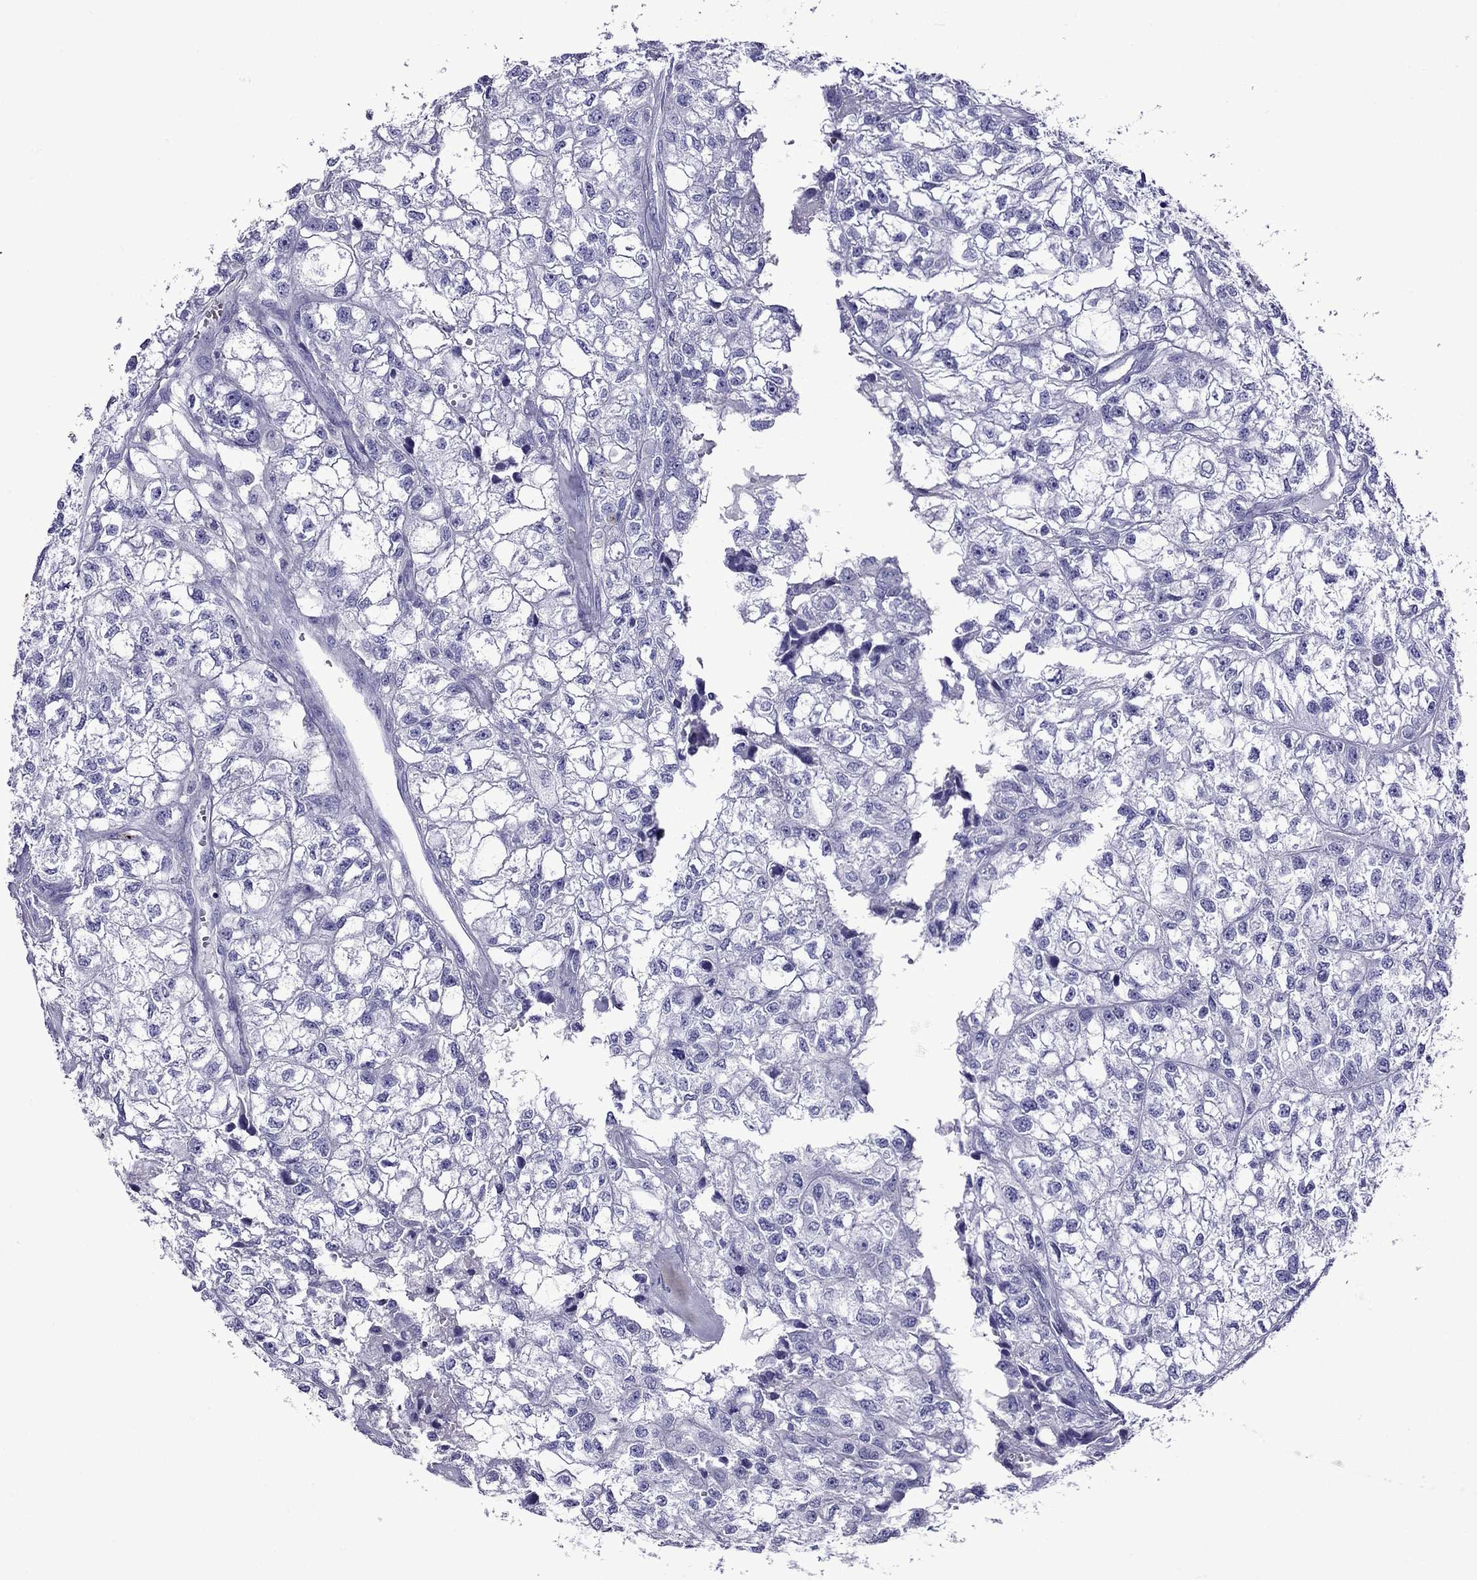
{"staining": {"intensity": "negative", "quantity": "none", "location": "none"}, "tissue": "renal cancer", "cell_type": "Tumor cells", "image_type": "cancer", "snomed": [{"axis": "morphology", "description": "Adenocarcinoma, NOS"}, {"axis": "topography", "description": "Kidney"}], "caption": "Immunohistochemistry (IHC) histopathology image of human renal adenocarcinoma stained for a protein (brown), which shows no positivity in tumor cells.", "gene": "CRYBA1", "patient": {"sex": "male", "age": 56}}